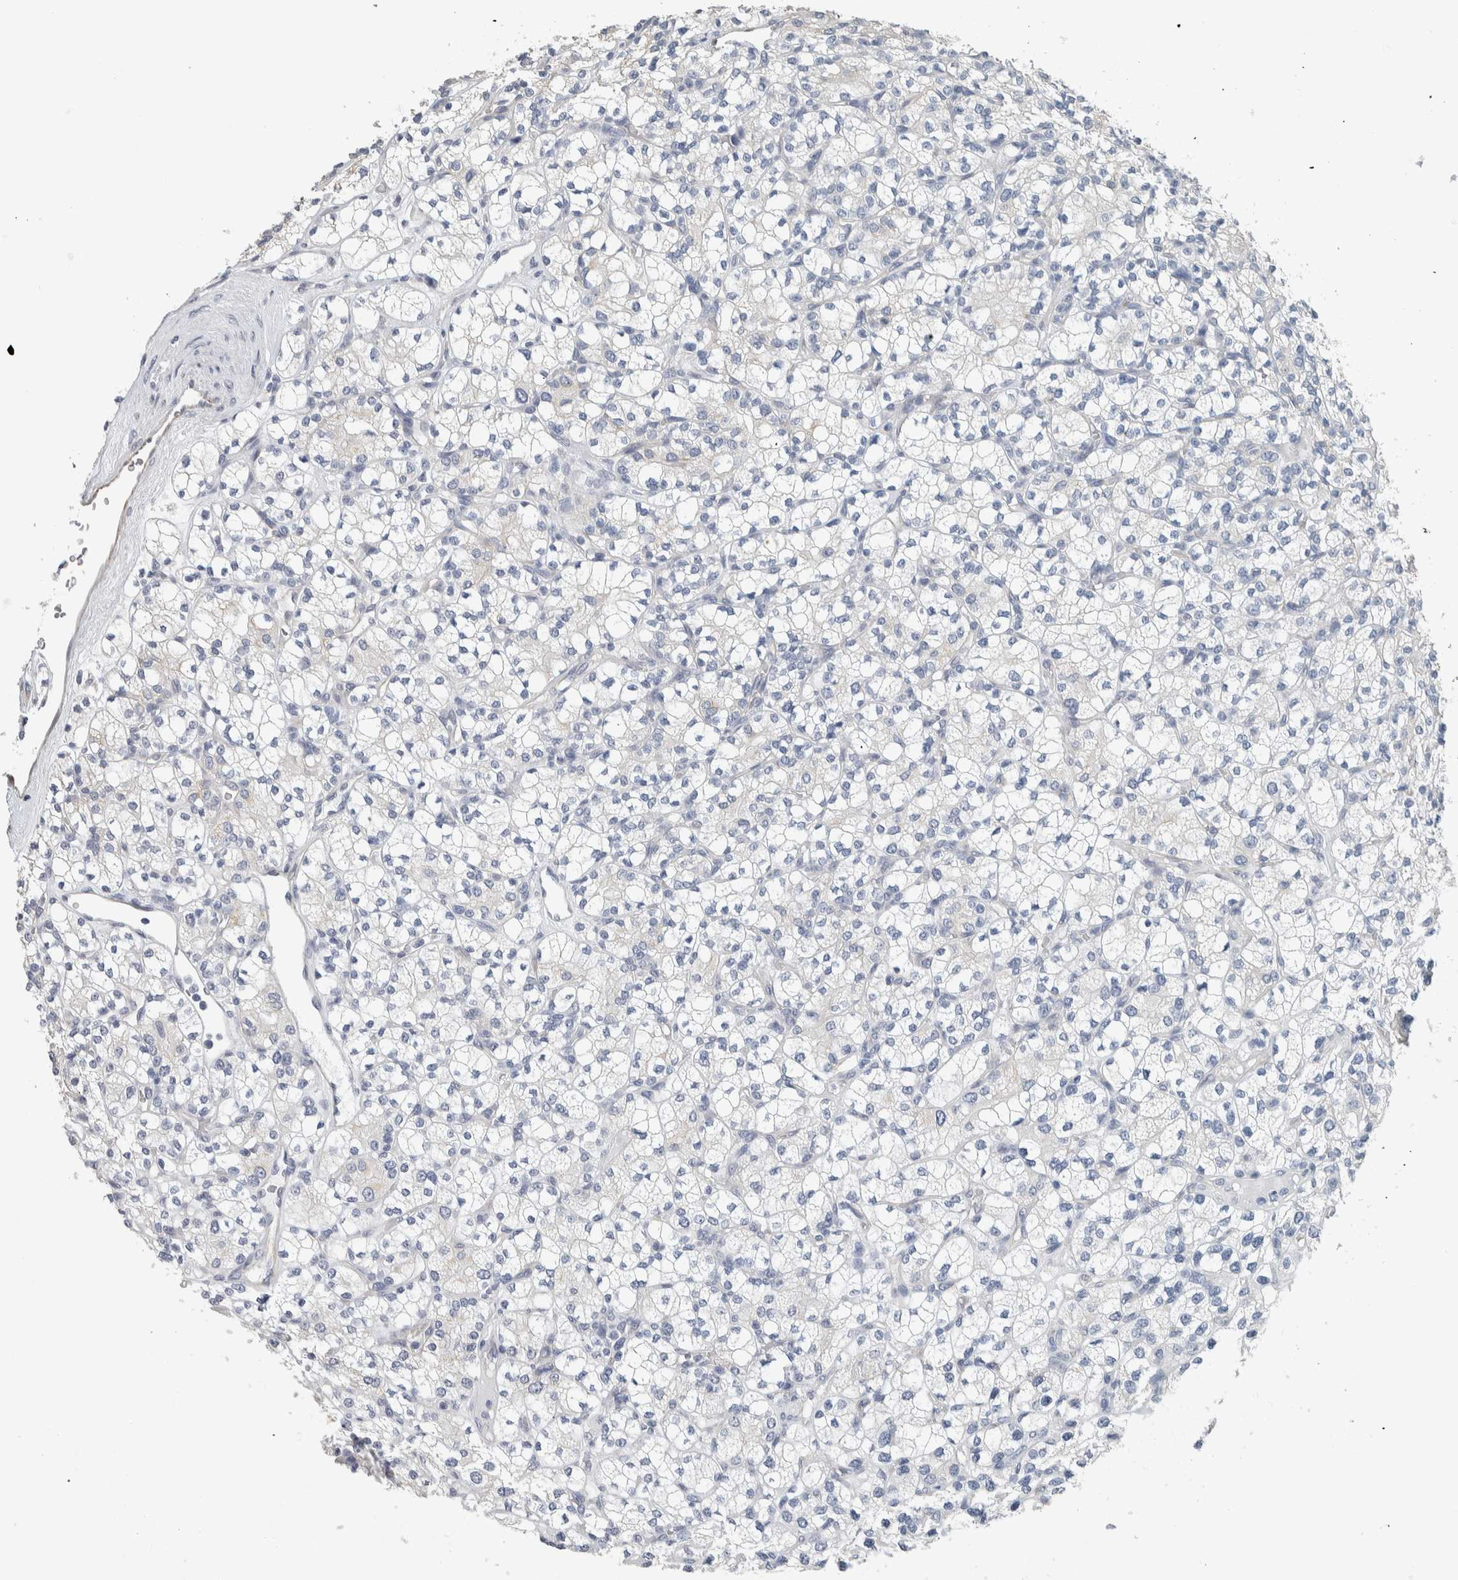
{"staining": {"intensity": "negative", "quantity": "none", "location": "none"}, "tissue": "renal cancer", "cell_type": "Tumor cells", "image_type": "cancer", "snomed": [{"axis": "morphology", "description": "Adenocarcinoma, NOS"}, {"axis": "topography", "description": "Kidney"}], "caption": "Tumor cells show no significant expression in adenocarcinoma (renal).", "gene": "NEFM", "patient": {"sex": "male", "age": 77}}